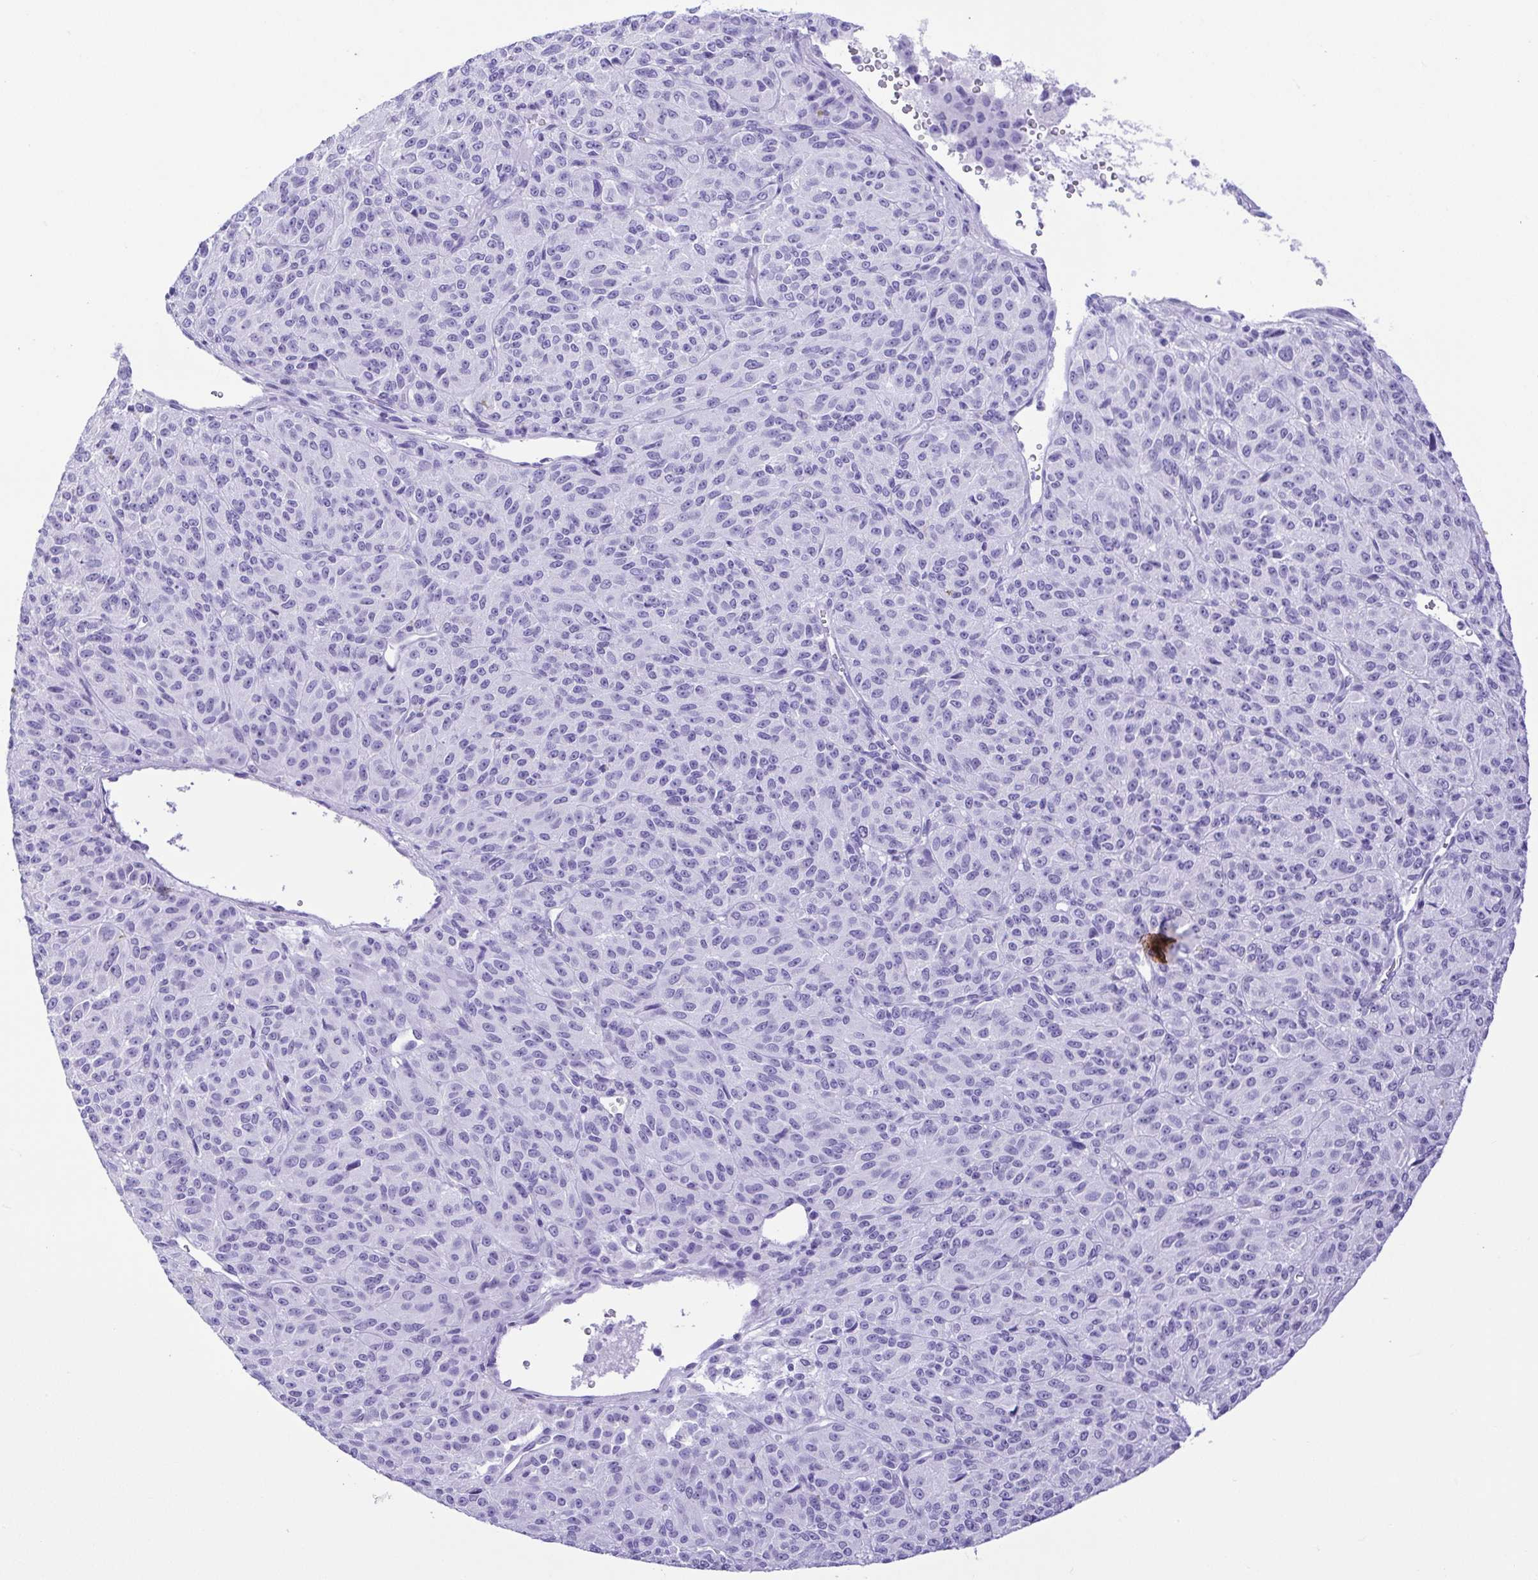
{"staining": {"intensity": "negative", "quantity": "none", "location": "none"}, "tissue": "melanoma", "cell_type": "Tumor cells", "image_type": "cancer", "snomed": [{"axis": "morphology", "description": "Malignant melanoma, Metastatic site"}, {"axis": "topography", "description": "Brain"}], "caption": "The histopathology image reveals no significant expression in tumor cells of melanoma.", "gene": "CDSN", "patient": {"sex": "female", "age": 56}}